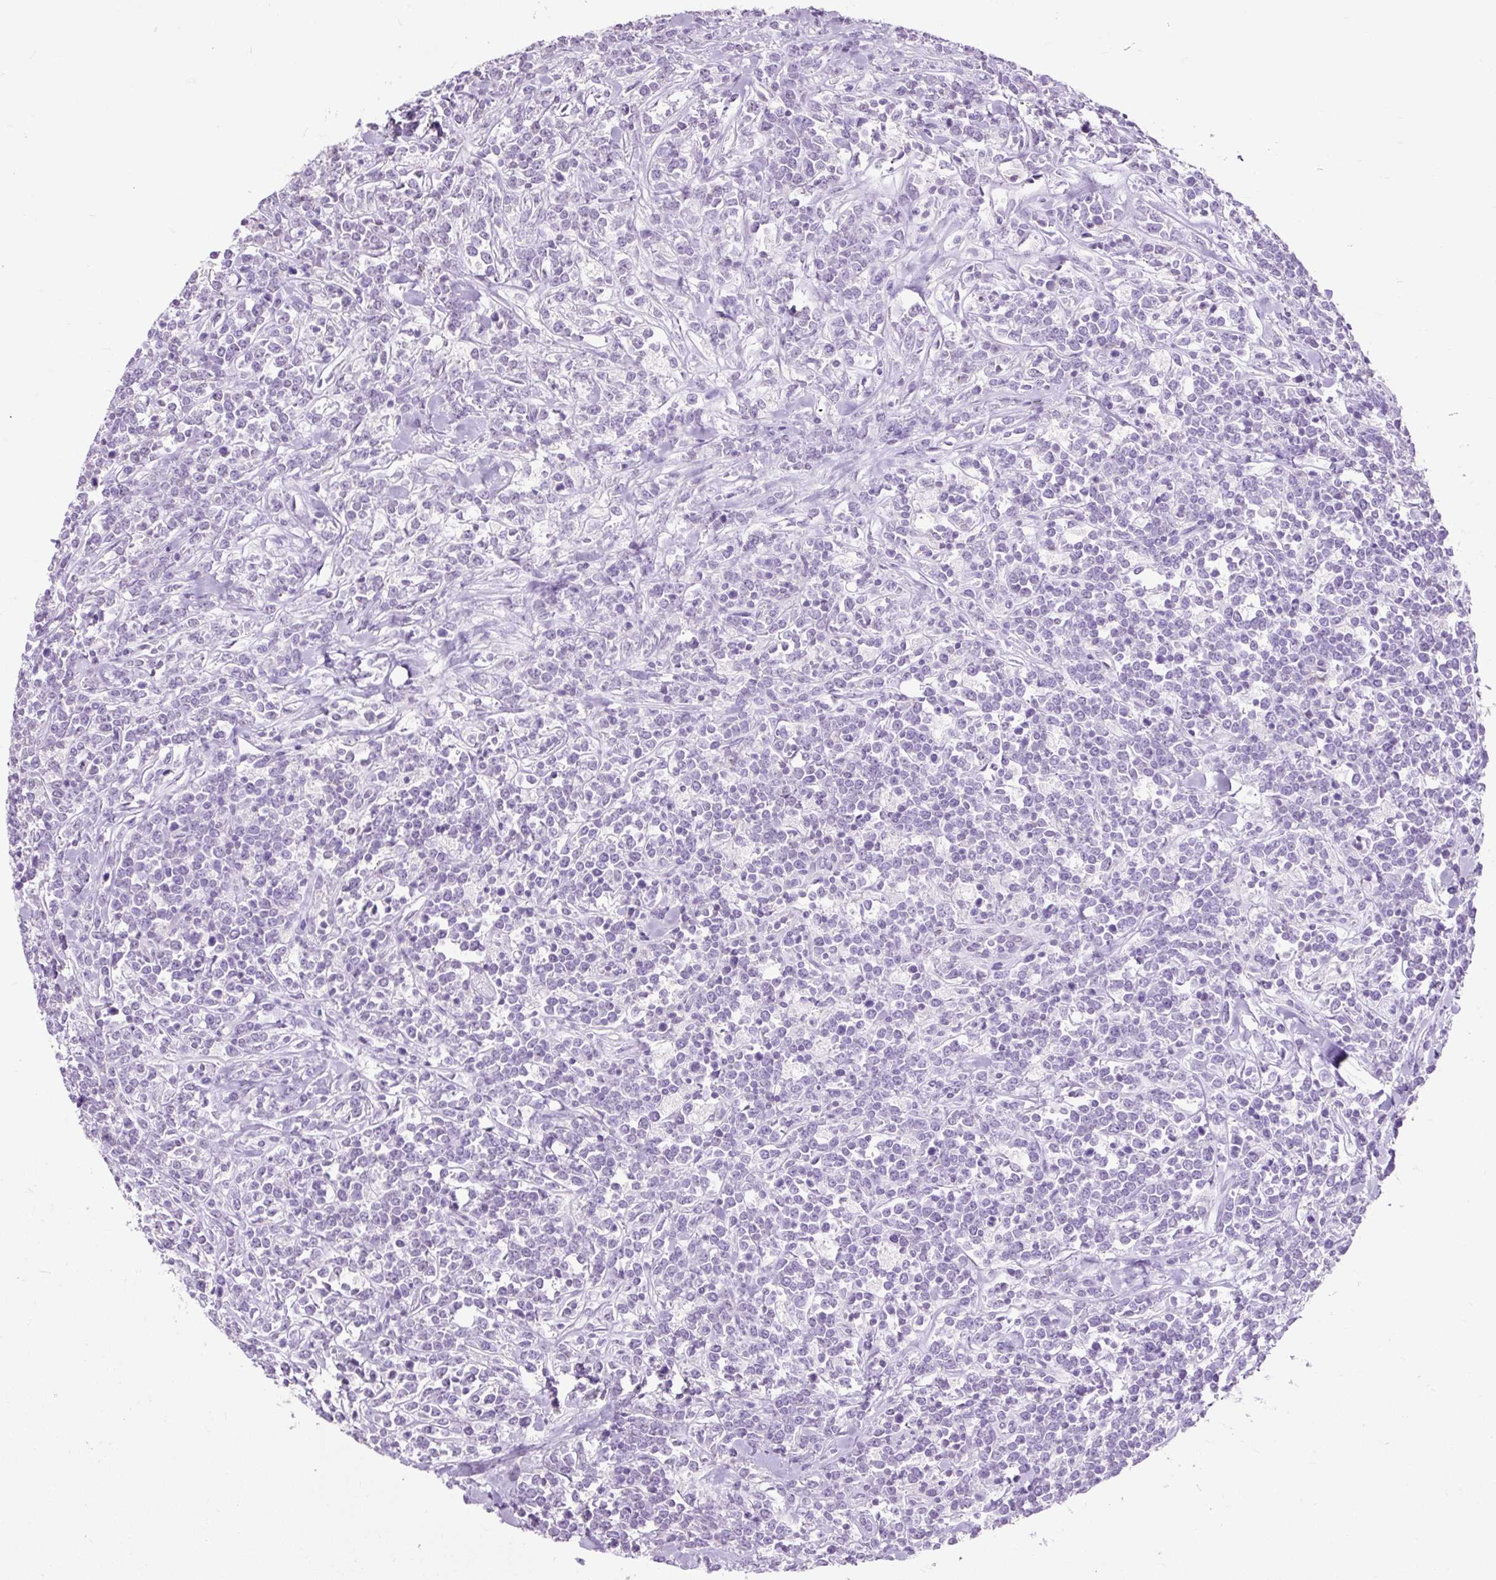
{"staining": {"intensity": "negative", "quantity": "none", "location": "none"}, "tissue": "lymphoma", "cell_type": "Tumor cells", "image_type": "cancer", "snomed": [{"axis": "morphology", "description": "Malignant lymphoma, non-Hodgkin's type, High grade"}, {"axis": "topography", "description": "Small intestine"}, {"axis": "topography", "description": "Colon"}], "caption": "Lymphoma stained for a protein using IHC demonstrates no staining tumor cells.", "gene": "OR10A7", "patient": {"sex": "male", "age": 8}}